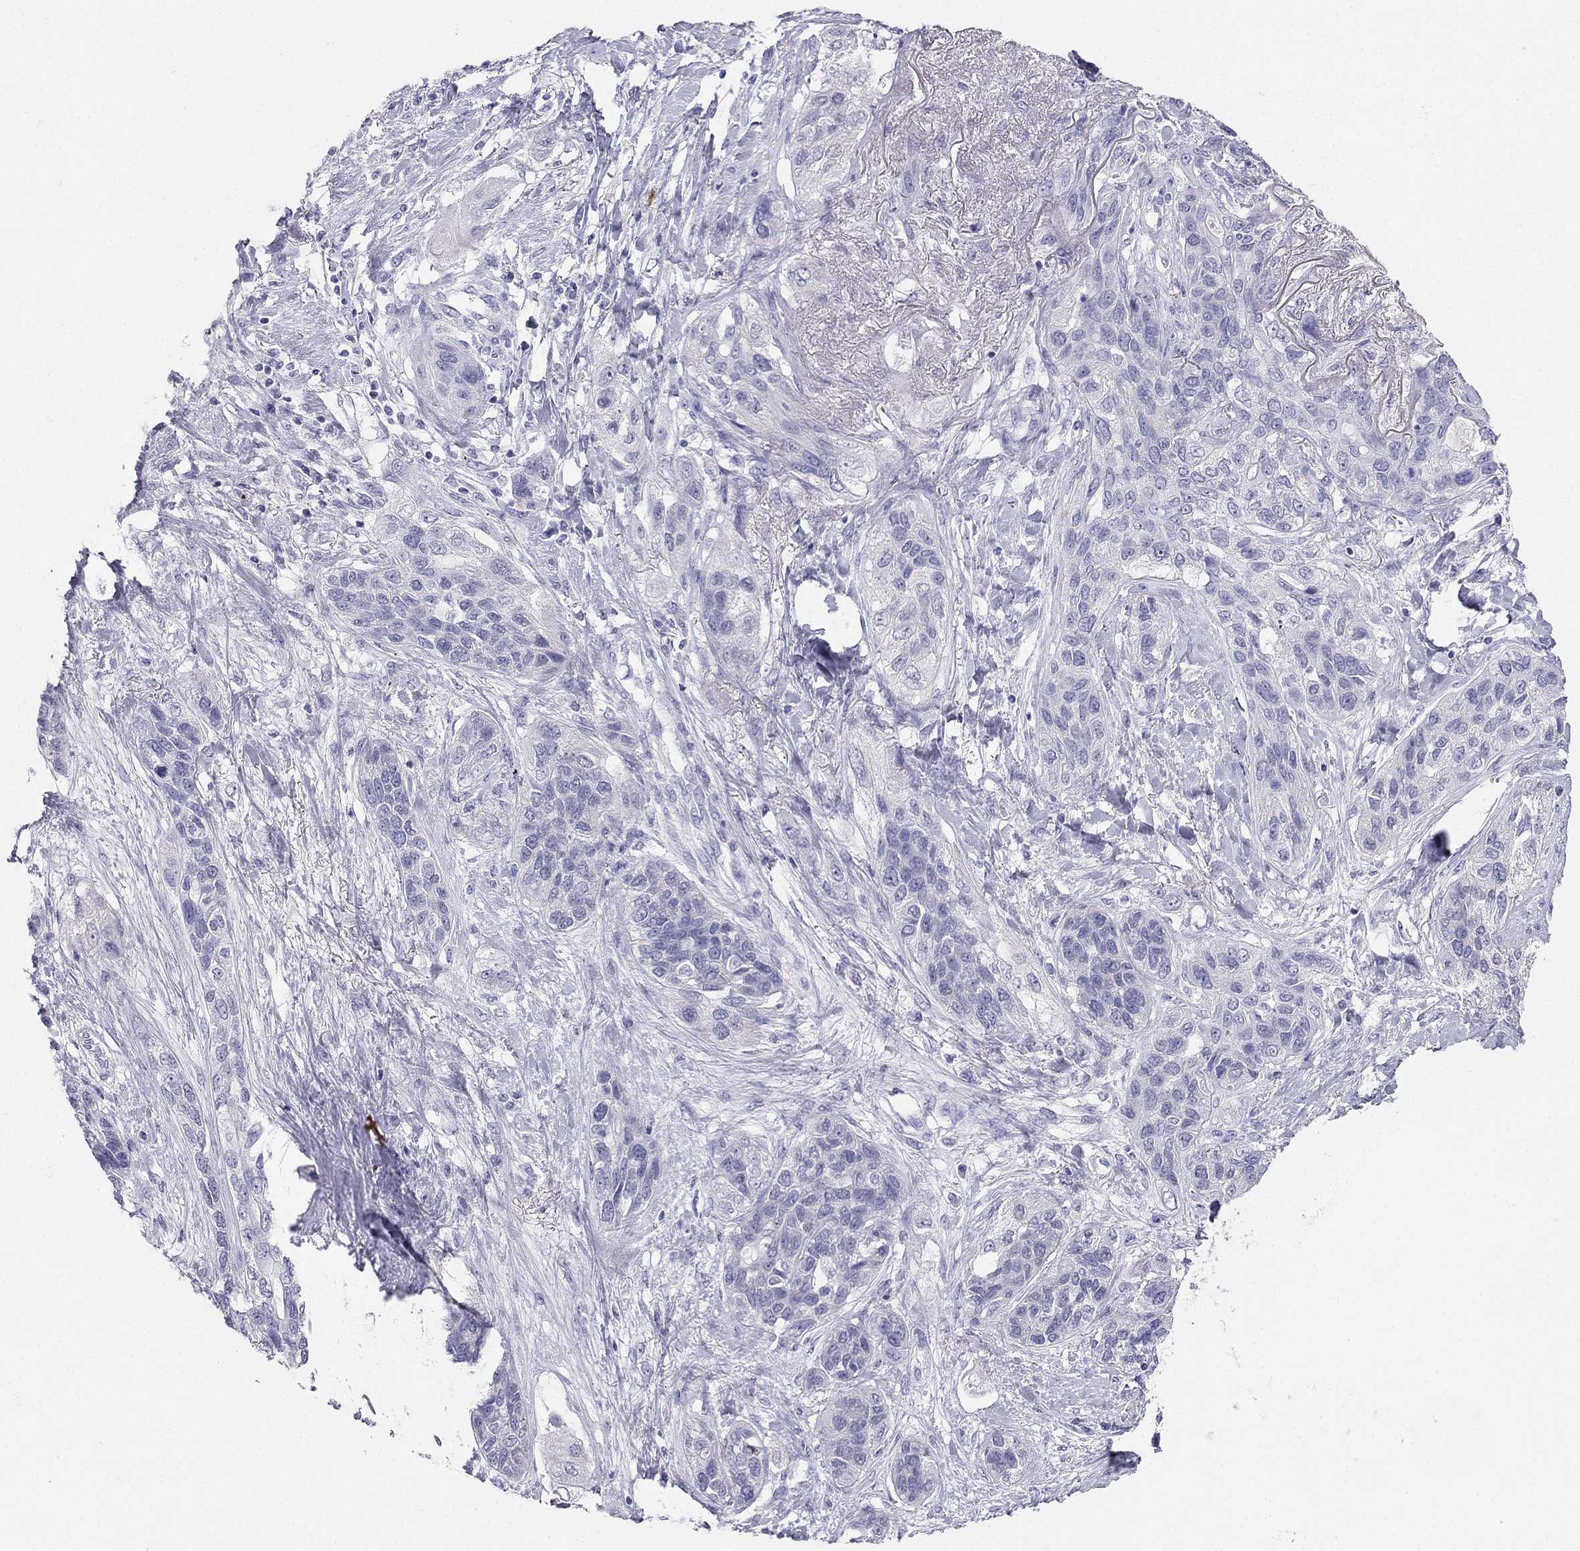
{"staining": {"intensity": "negative", "quantity": "none", "location": "none"}, "tissue": "lung cancer", "cell_type": "Tumor cells", "image_type": "cancer", "snomed": [{"axis": "morphology", "description": "Squamous cell carcinoma, NOS"}, {"axis": "topography", "description": "Lung"}], "caption": "High power microscopy micrograph of an immunohistochemistry histopathology image of lung cancer (squamous cell carcinoma), revealing no significant expression in tumor cells. (DAB IHC visualized using brightfield microscopy, high magnification).", "gene": "RFLNA", "patient": {"sex": "female", "age": 70}}